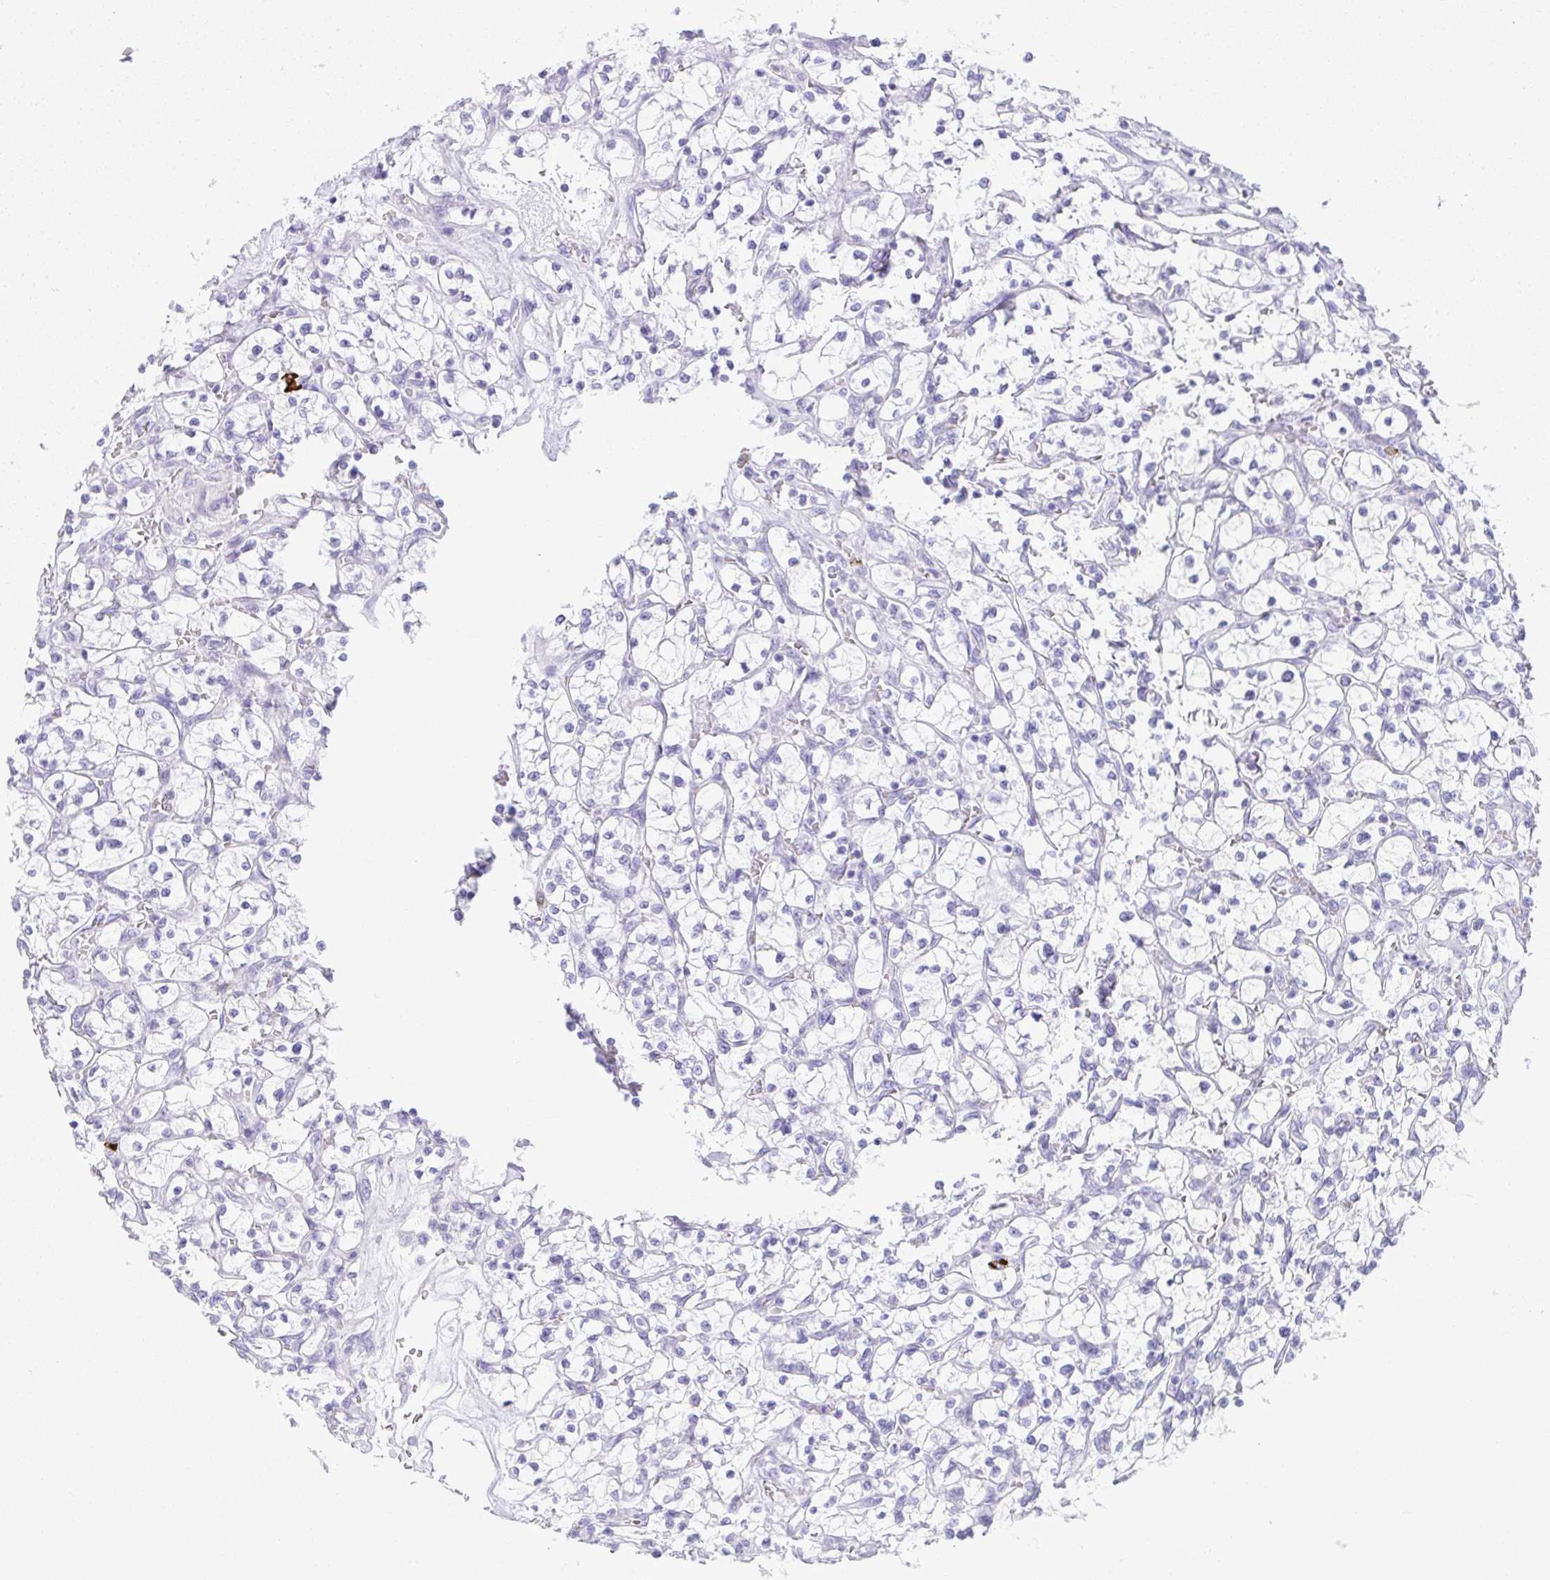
{"staining": {"intensity": "negative", "quantity": "none", "location": "none"}, "tissue": "renal cancer", "cell_type": "Tumor cells", "image_type": "cancer", "snomed": [{"axis": "morphology", "description": "Adenocarcinoma, NOS"}, {"axis": "topography", "description": "Kidney"}], "caption": "Protein analysis of renal adenocarcinoma demonstrates no significant staining in tumor cells. (DAB IHC visualized using brightfield microscopy, high magnification).", "gene": "CDADC1", "patient": {"sex": "female", "age": 64}}